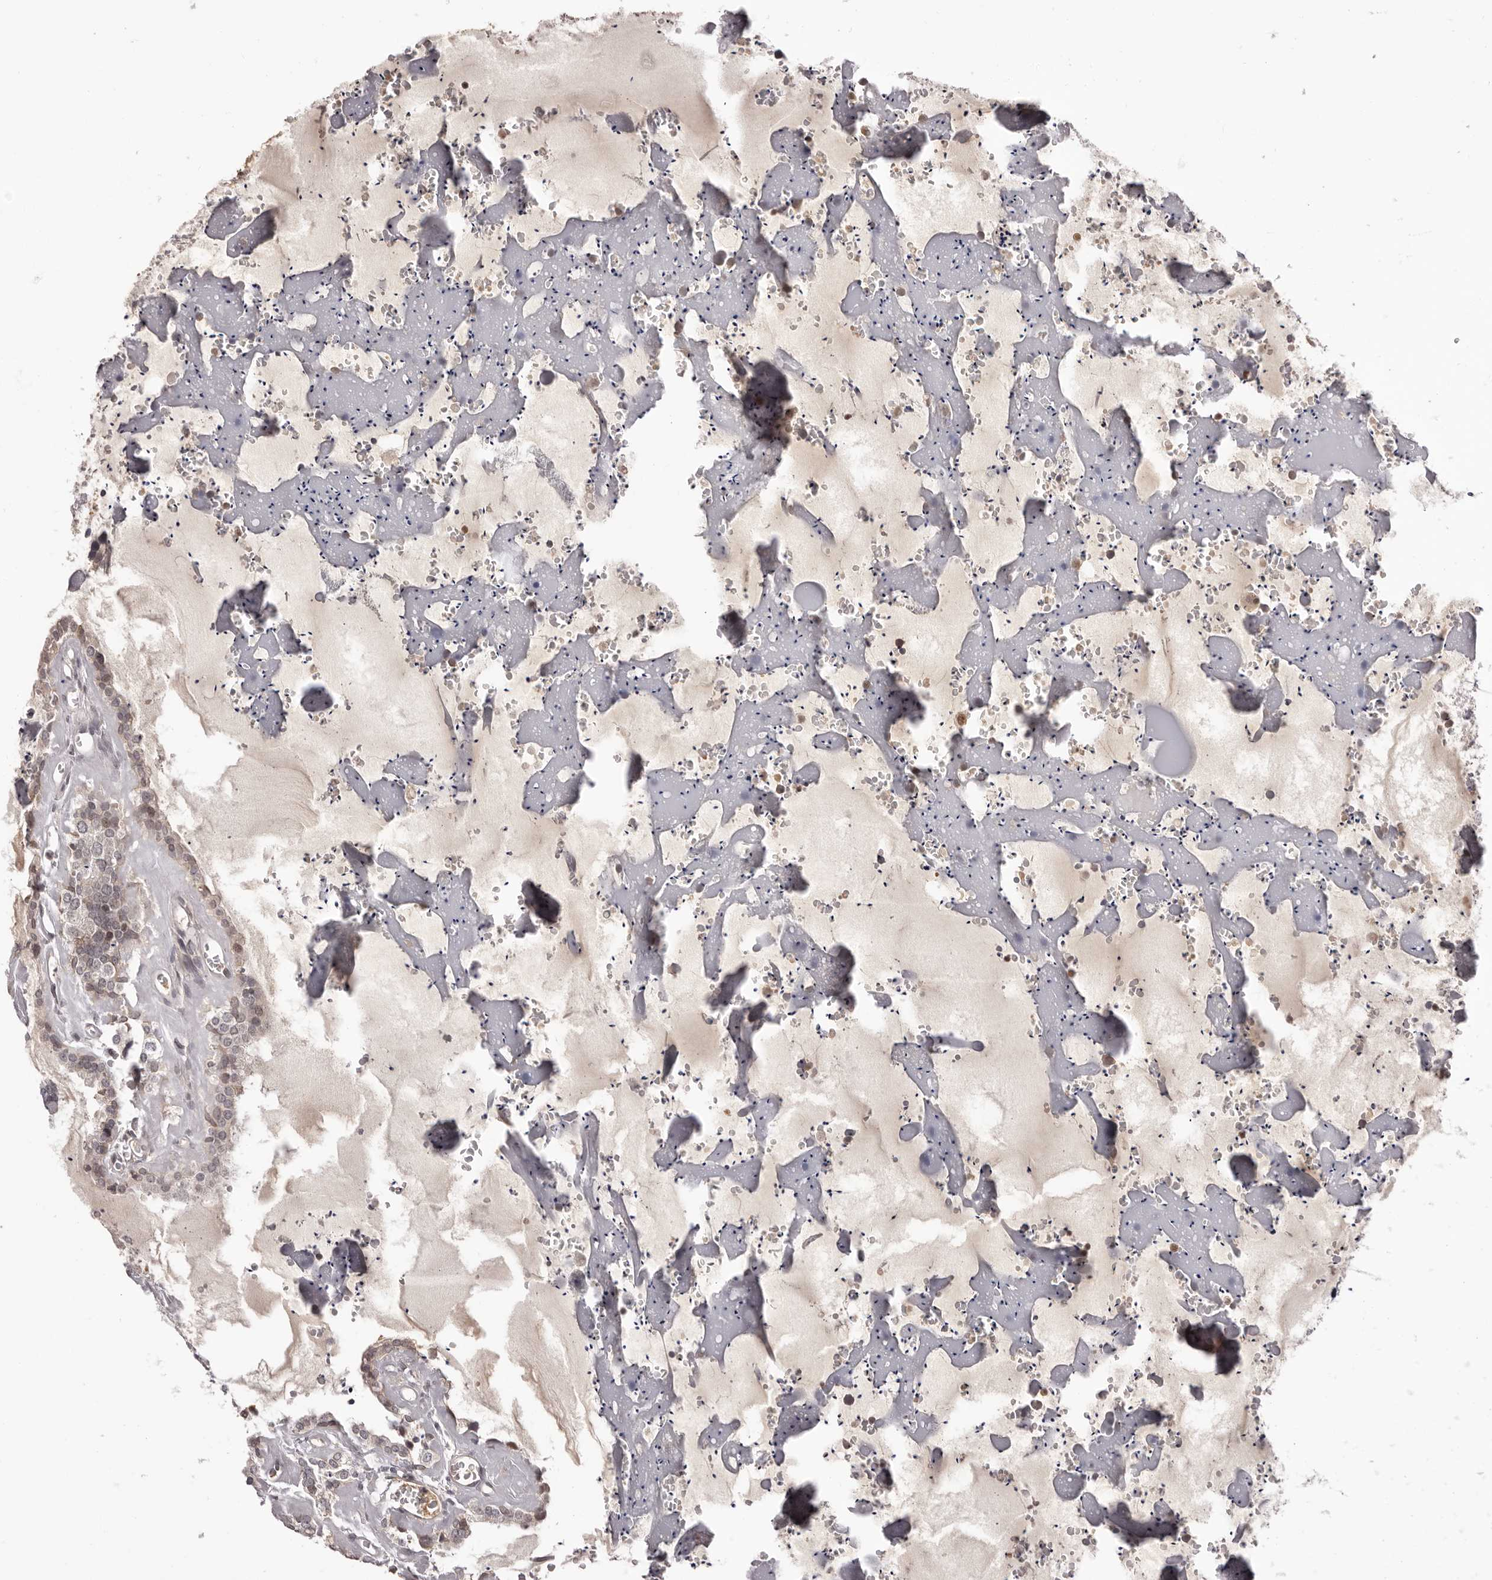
{"staining": {"intensity": "weak", "quantity": "<25%", "location": "cytoplasmic/membranous,nuclear"}, "tissue": "seminal vesicle", "cell_type": "Glandular cells", "image_type": "normal", "snomed": [{"axis": "morphology", "description": "Normal tissue, NOS"}, {"axis": "topography", "description": "Prostate"}, {"axis": "topography", "description": "Seminal veicle"}], "caption": "Glandular cells are negative for brown protein staining in normal seminal vesicle. (Immunohistochemistry, brightfield microscopy, high magnification).", "gene": "OTUD3", "patient": {"sex": "male", "age": 59}}